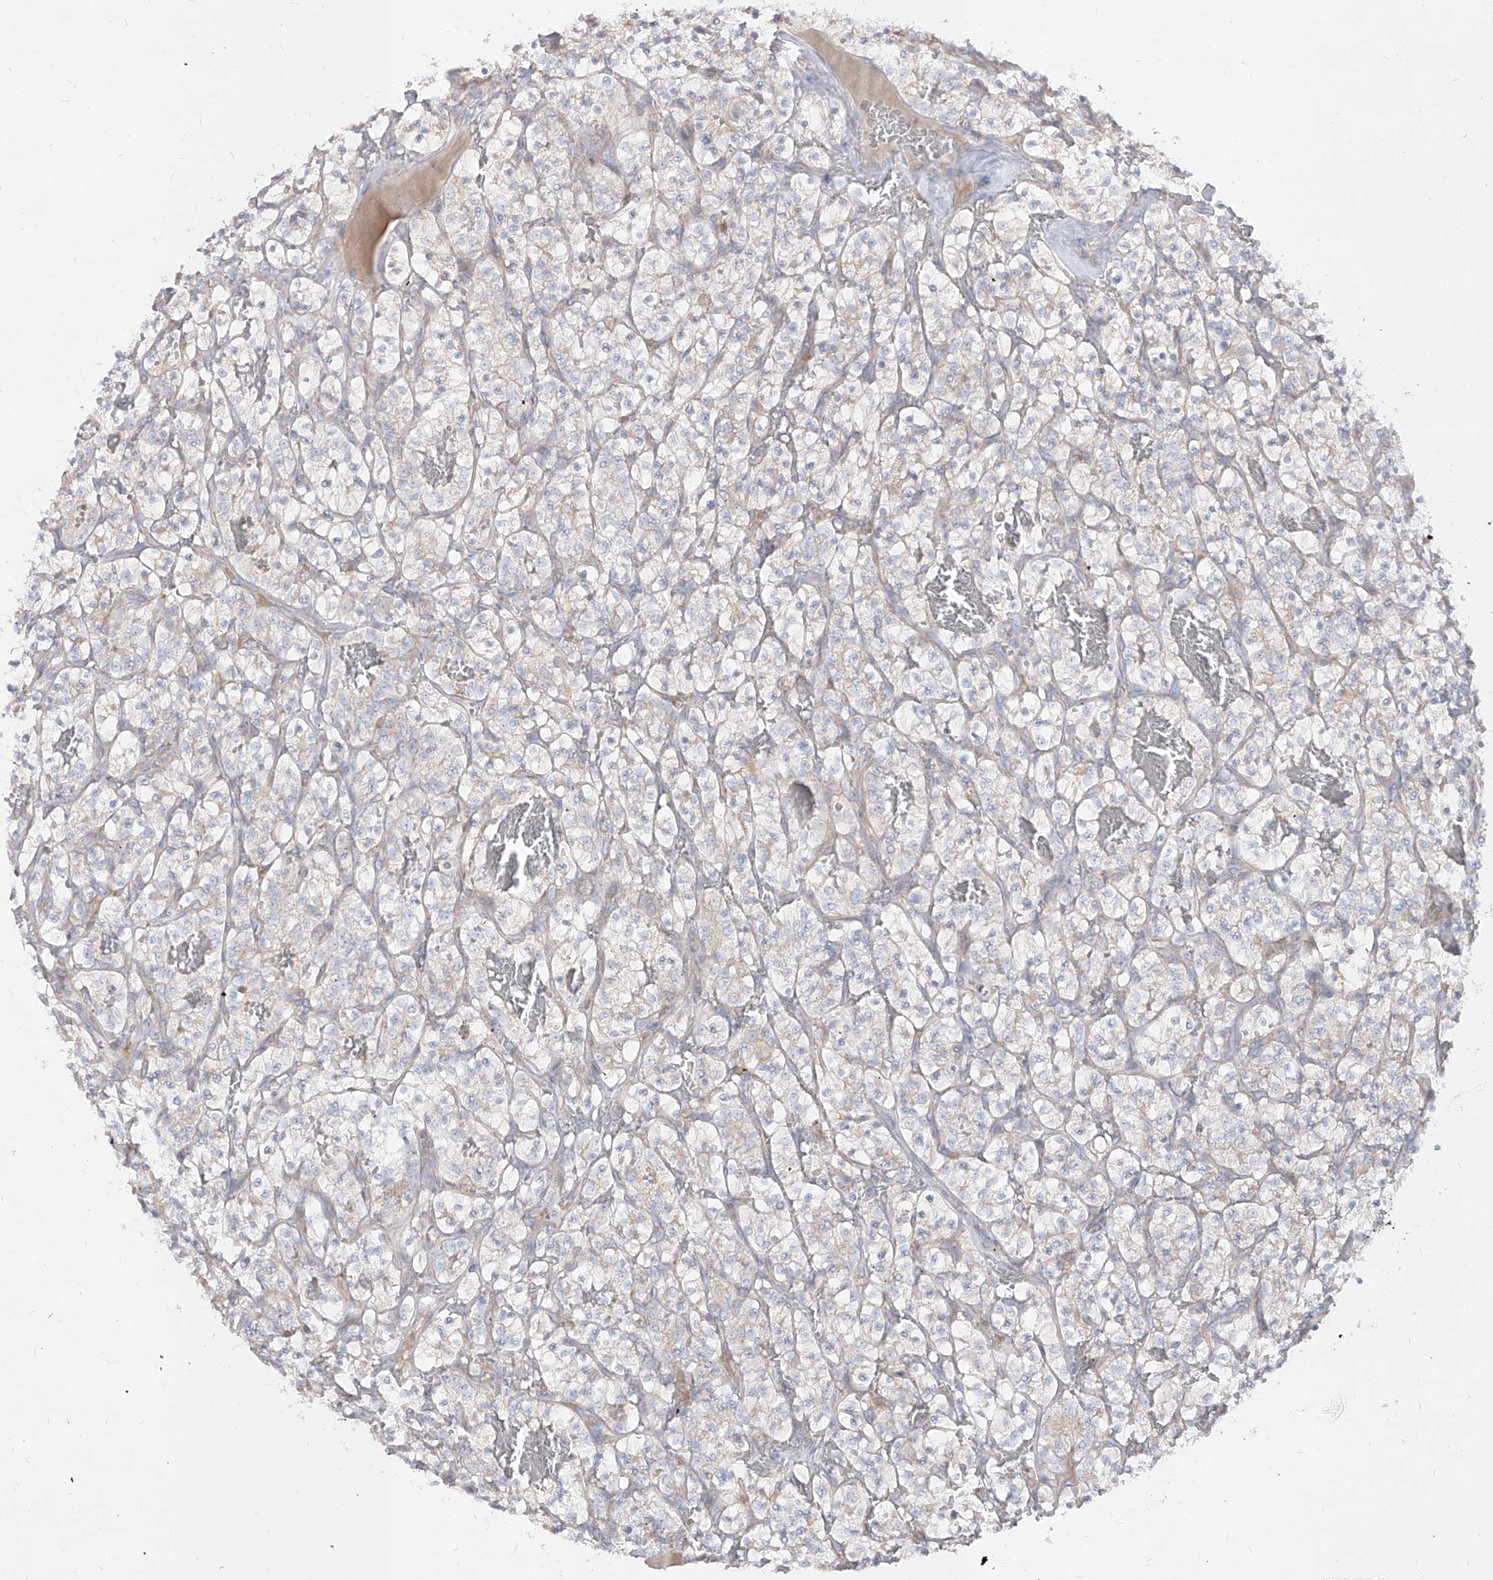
{"staining": {"intensity": "negative", "quantity": "none", "location": "none"}, "tissue": "renal cancer", "cell_type": "Tumor cells", "image_type": "cancer", "snomed": [{"axis": "morphology", "description": "Adenocarcinoma, NOS"}, {"axis": "topography", "description": "Kidney"}], "caption": "The micrograph reveals no staining of tumor cells in renal cancer.", "gene": "RBFOX3", "patient": {"sex": "female", "age": 57}}